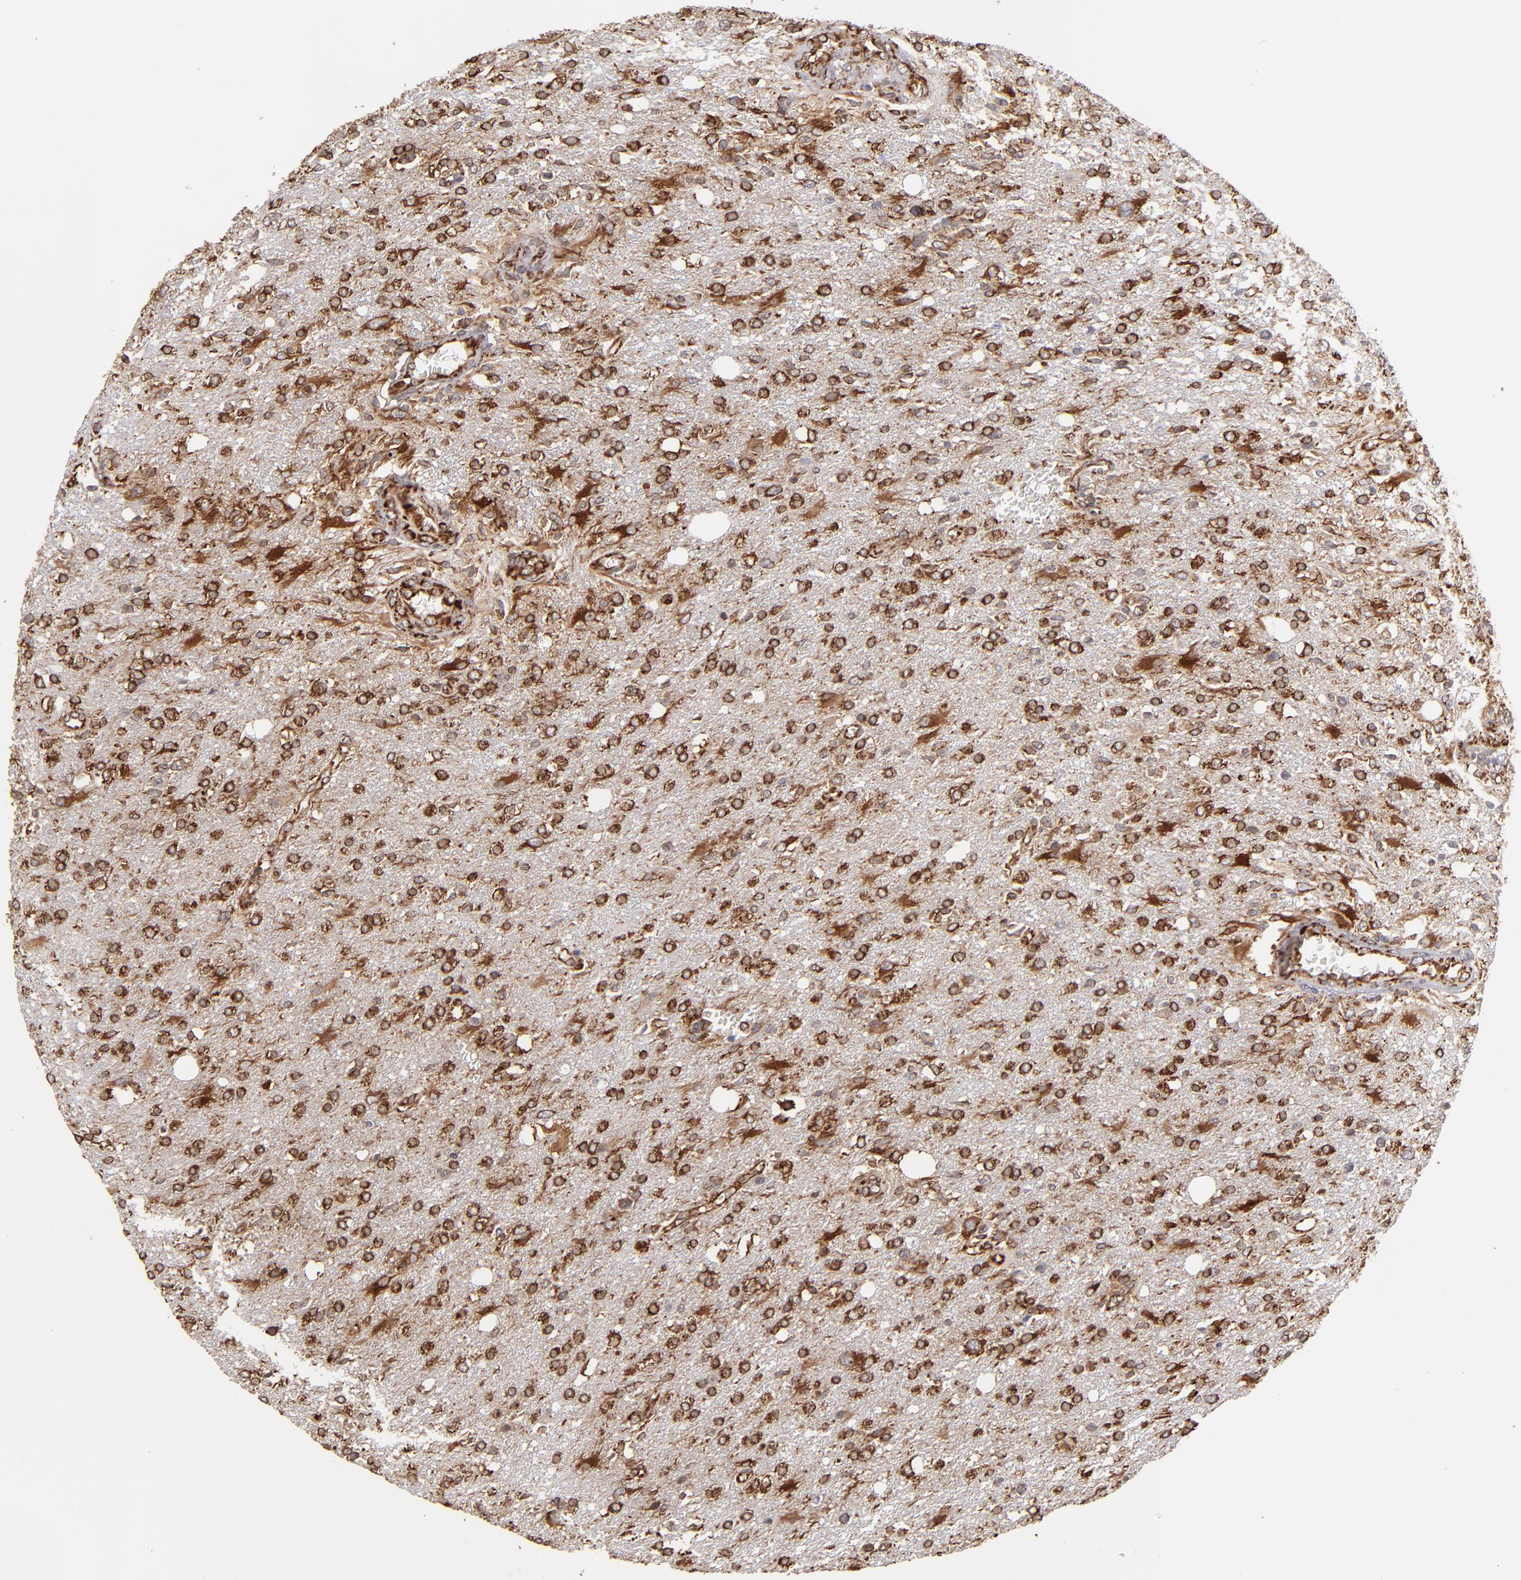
{"staining": {"intensity": "strong", "quantity": "25%-75%", "location": "cytoplasmic/membranous"}, "tissue": "glioma", "cell_type": "Tumor cells", "image_type": "cancer", "snomed": [{"axis": "morphology", "description": "Glioma, malignant, High grade"}, {"axis": "topography", "description": "Cerebral cortex"}], "caption": "Tumor cells display high levels of strong cytoplasmic/membranous expression in approximately 25%-75% of cells in high-grade glioma (malignant).", "gene": "KTN1", "patient": {"sex": "male", "age": 76}}